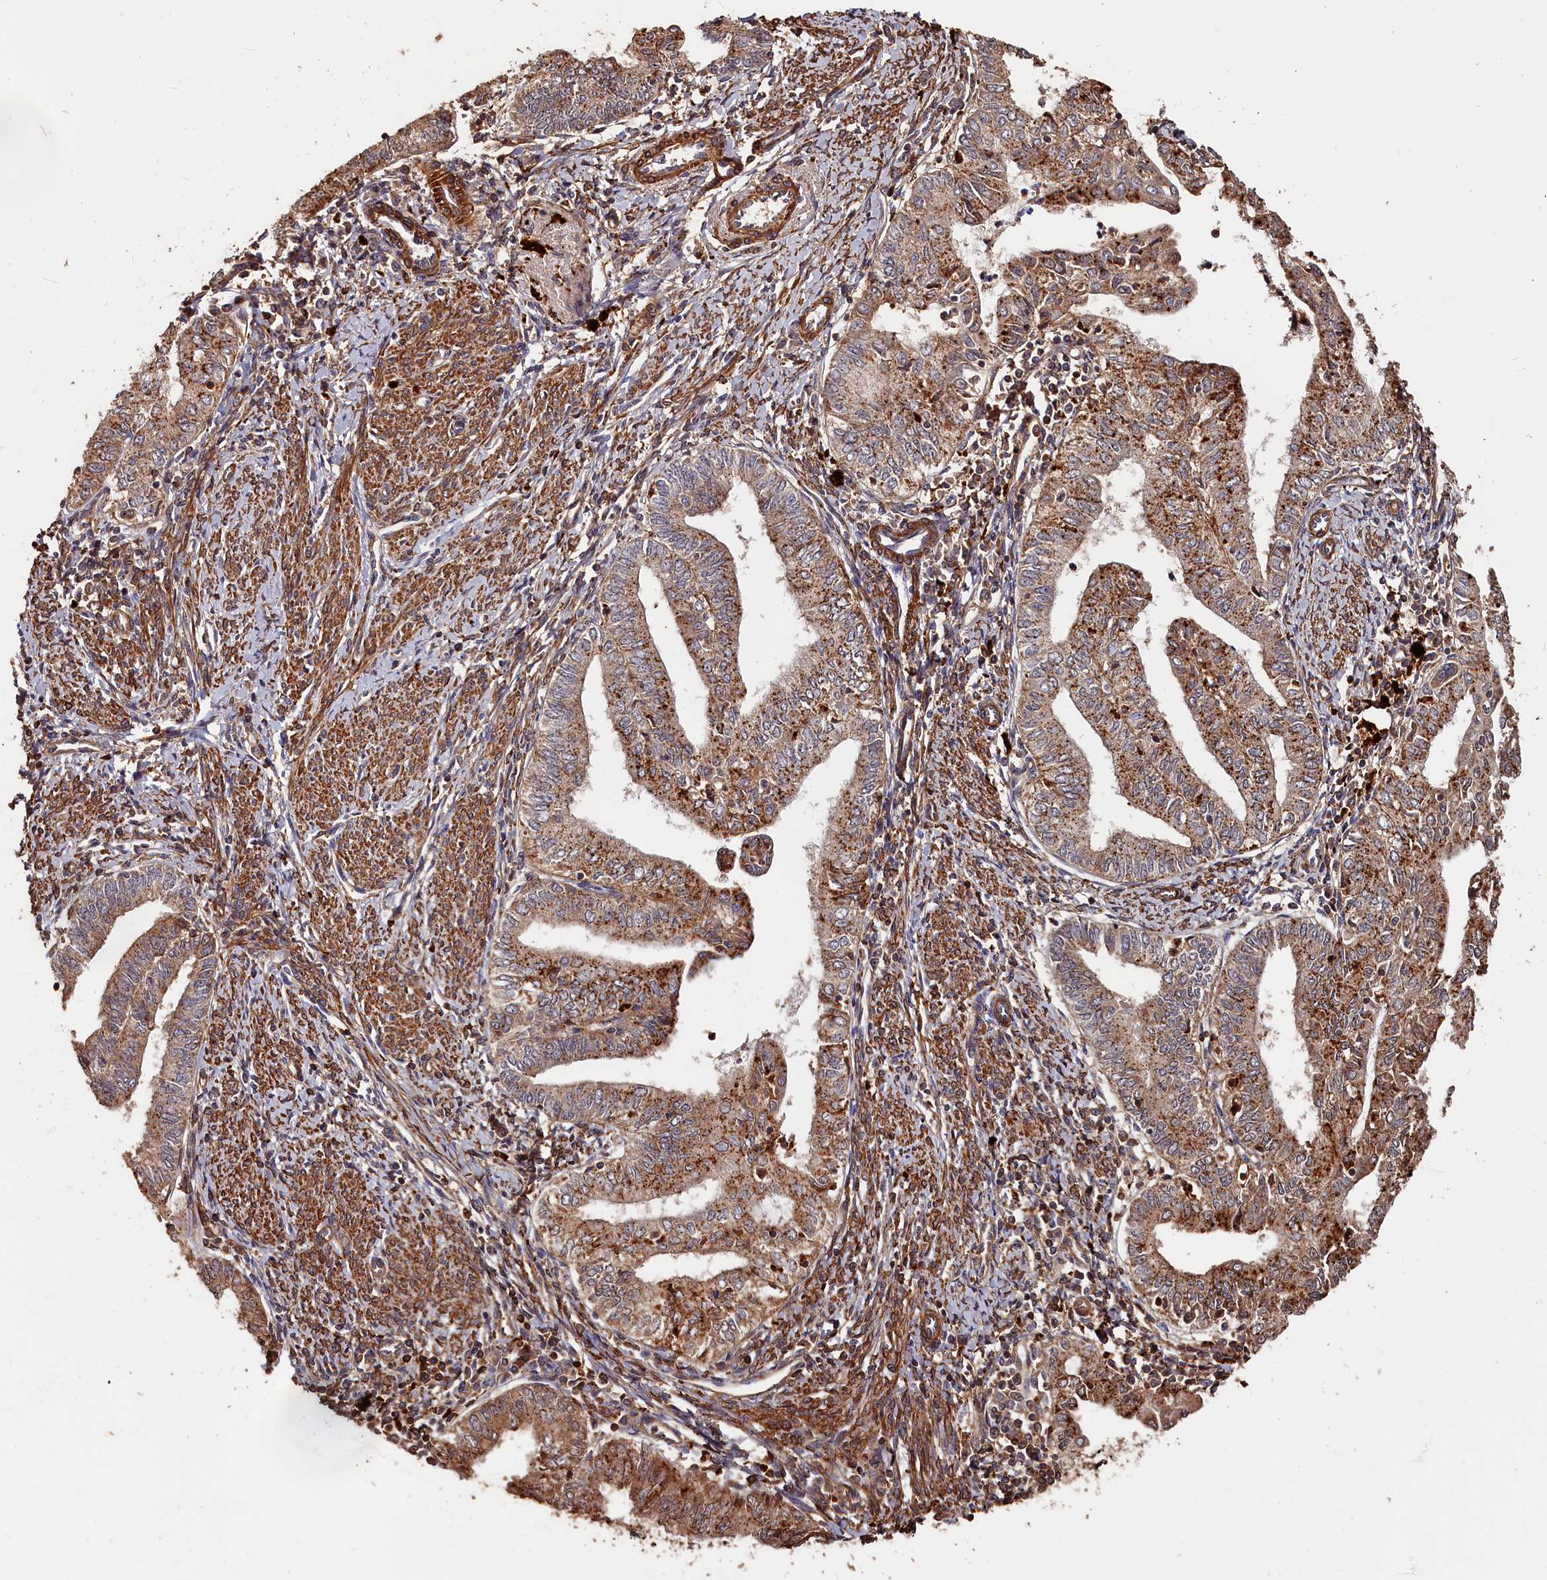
{"staining": {"intensity": "moderate", "quantity": ">75%", "location": "cytoplasmic/membranous"}, "tissue": "endometrial cancer", "cell_type": "Tumor cells", "image_type": "cancer", "snomed": [{"axis": "morphology", "description": "Adenocarcinoma, NOS"}, {"axis": "topography", "description": "Endometrium"}], "caption": "Adenocarcinoma (endometrial) stained with DAB (3,3'-diaminobenzidine) immunohistochemistry shows medium levels of moderate cytoplasmic/membranous positivity in about >75% of tumor cells. Nuclei are stained in blue.", "gene": "MMP15", "patient": {"sex": "female", "age": 66}}